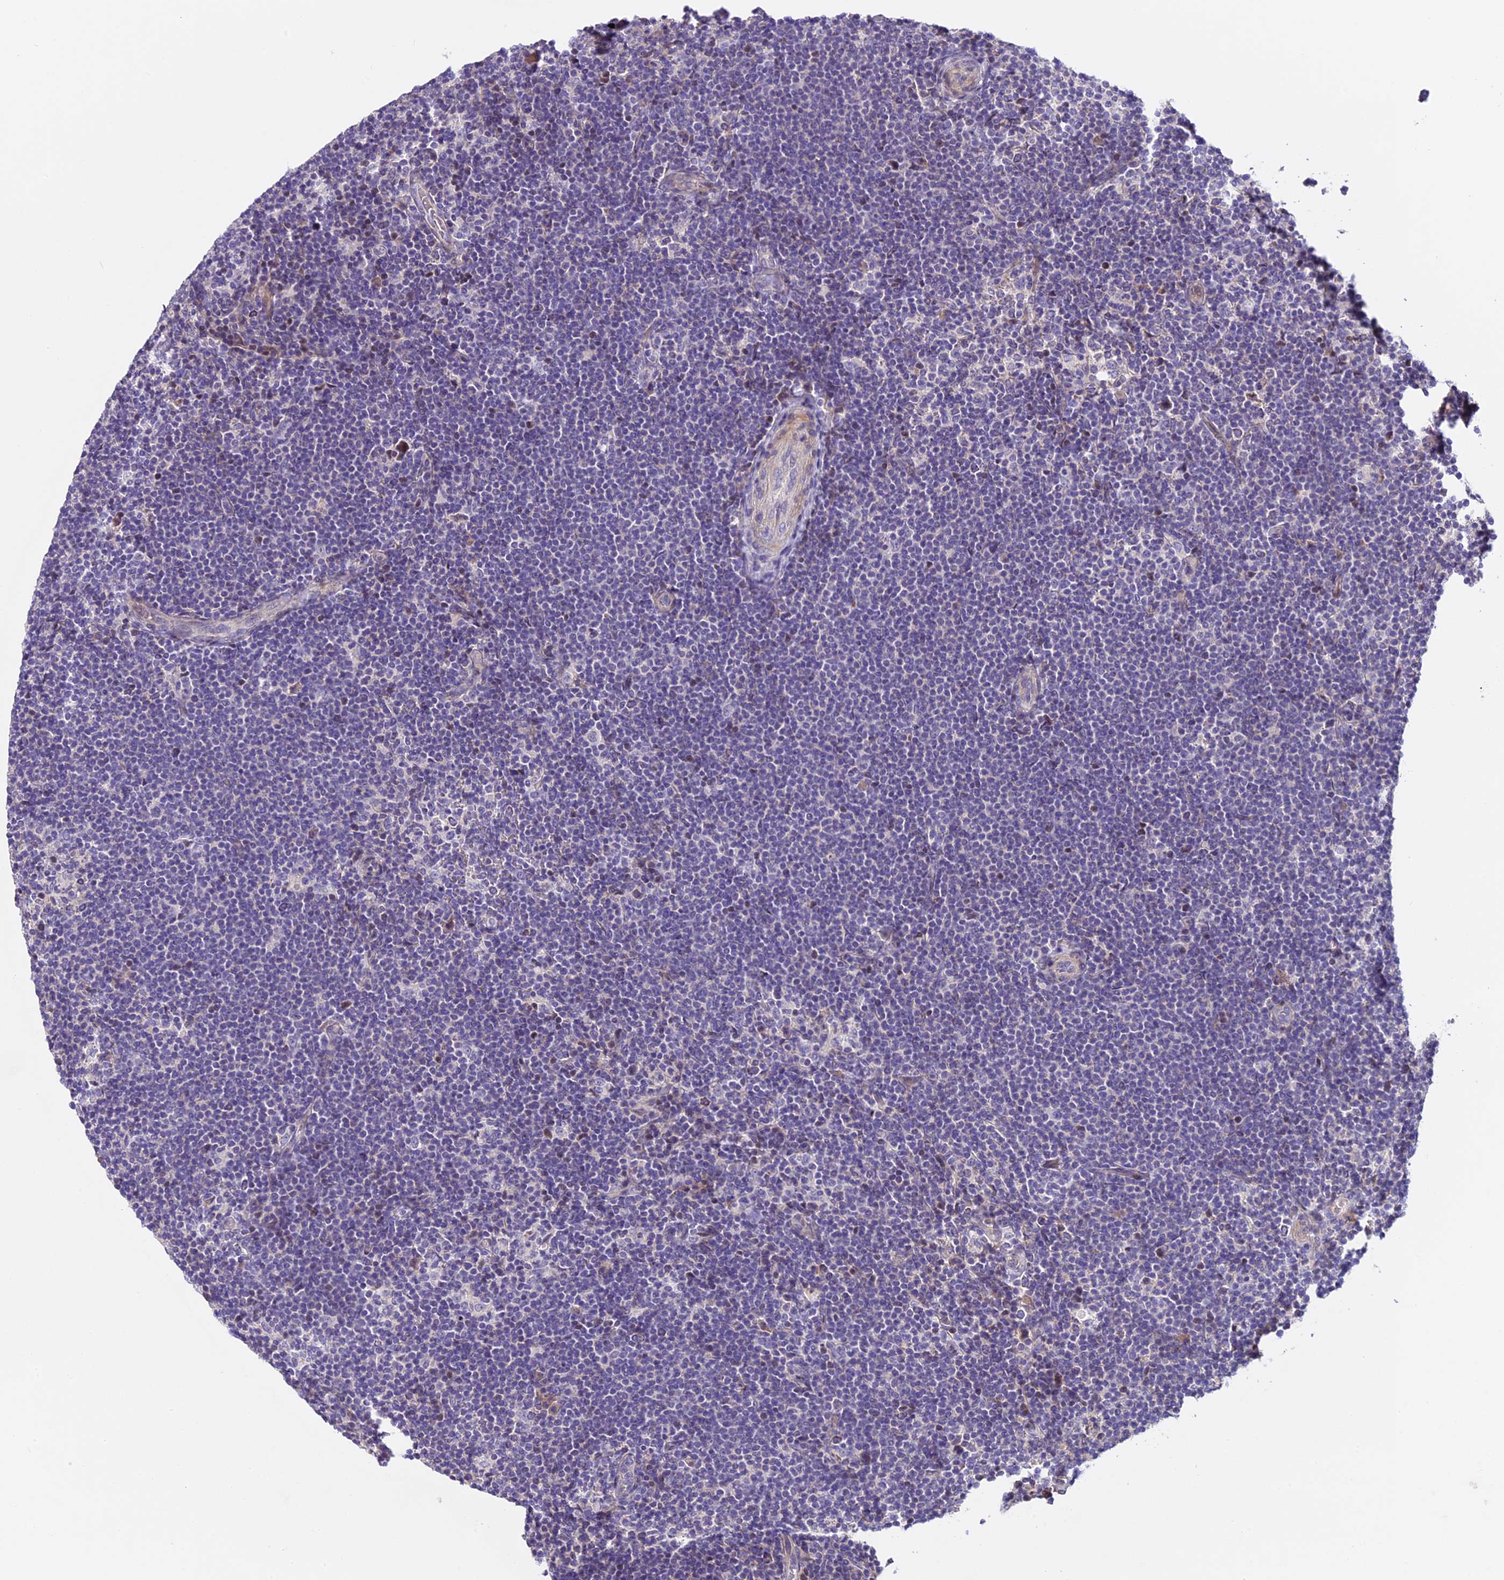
{"staining": {"intensity": "negative", "quantity": "none", "location": "none"}, "tissue": "lymphoma", "cell_type": "Tumor cells", "image_type": "cancer", "snomed": [{"axis": "morphology", "description": "Hodgkin's disease, NOS"}, {"axis": "topography", "description": "Lymph node"}], "caption": "Immunohistochemistry histopathology image of human Hodgkin's disease stained for a protein (brown), which displays no positivity in tumor cells.", "gene": "FAM98C", "patient": {"sex": "female", "age": 57}}